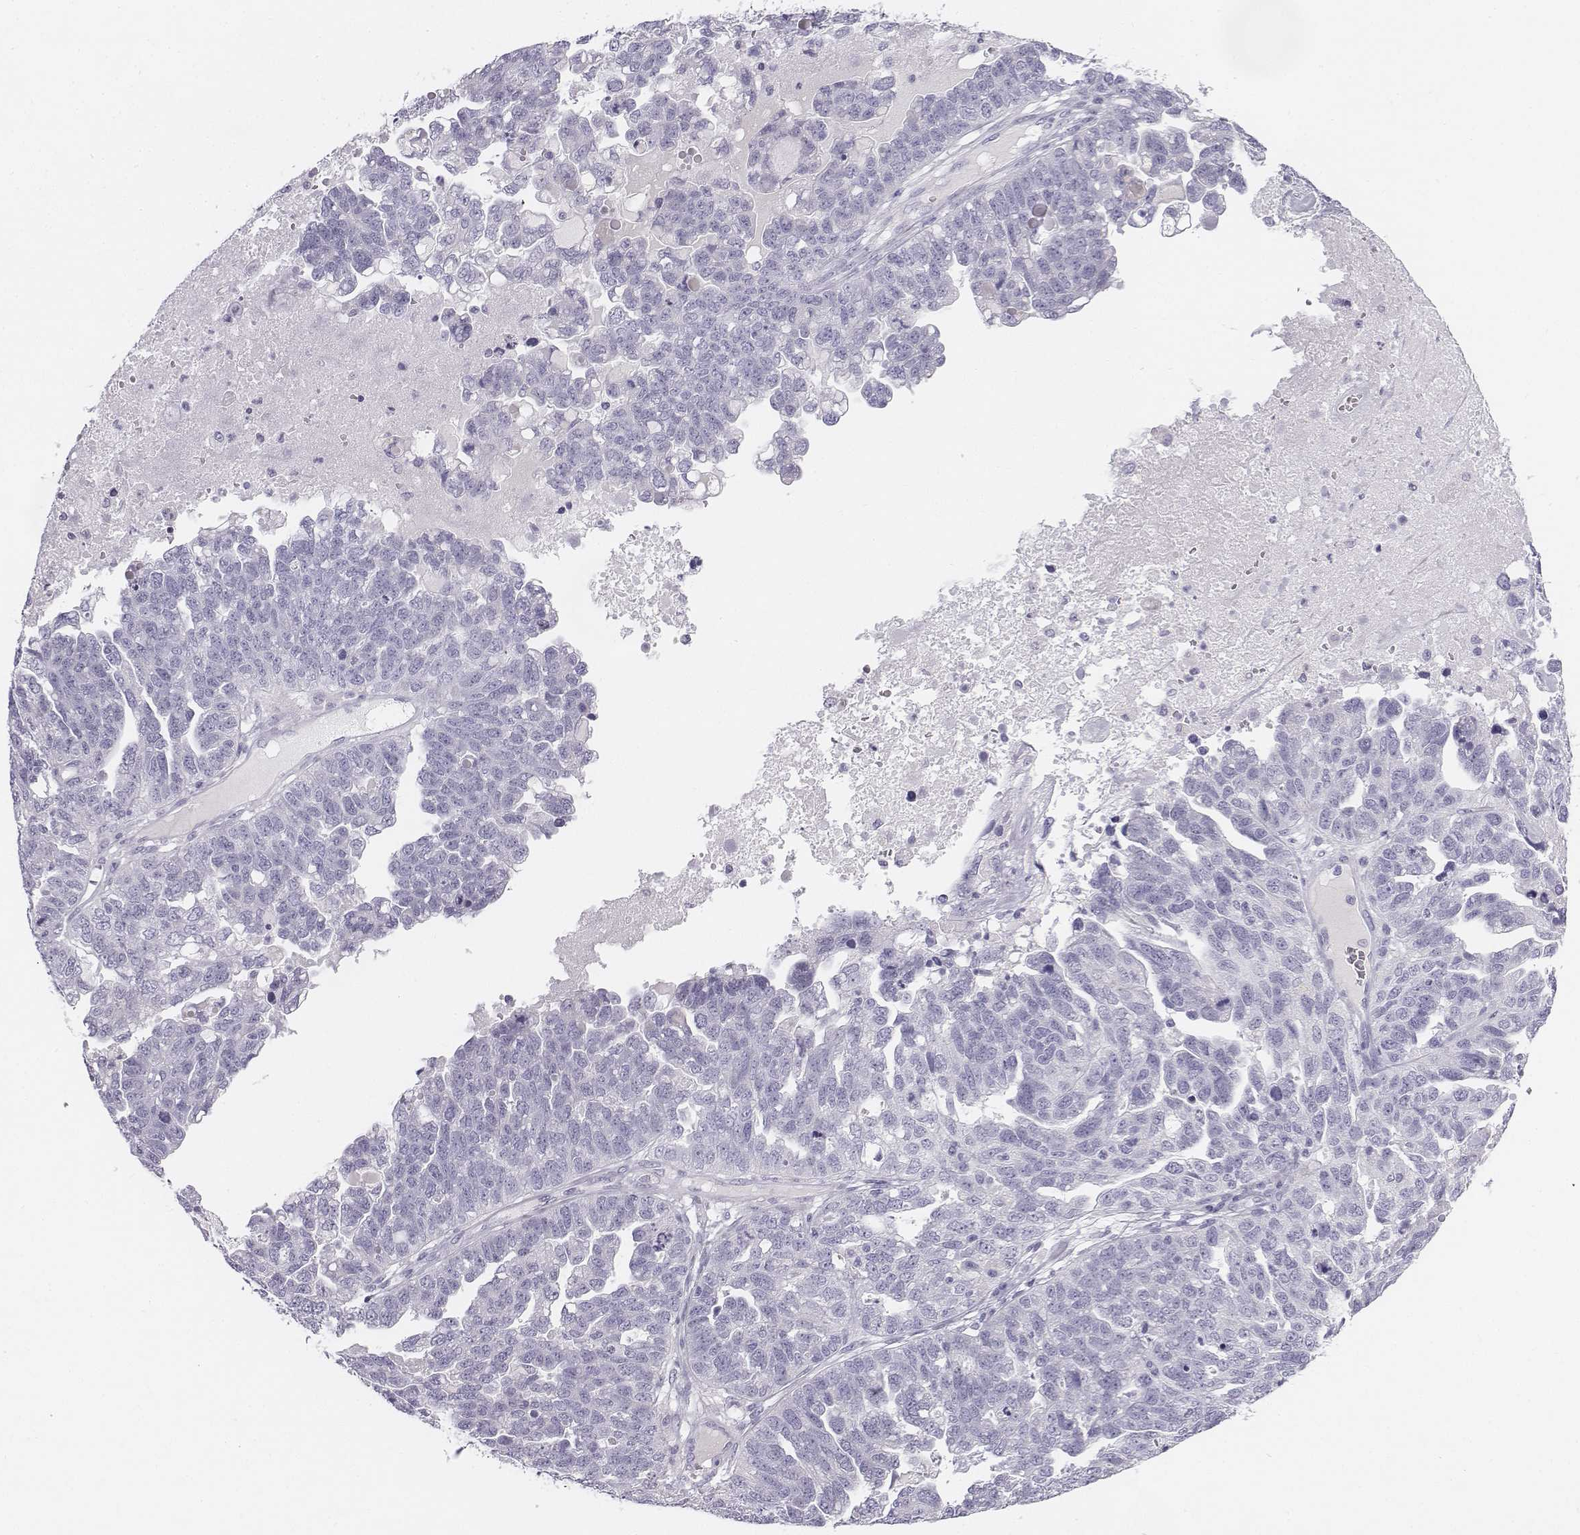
{"staining": {"intensity": "negative", "quantity": "none", "location": "none"}, "tissue": "ovarian cancer", "cell_type": "Tumor cells", "image_type": "cancer", "snomed": [{"axis": "morphology", "description": "Cystadenocarcinoma, serous, NOS"}, {"axis": "topography", "description": "Ovary"}], "caption": "DAB (3,3'-diaminobenzidine) immunohistochemical staining of human ovarian serous cystadenocarcinoma demonstrates no significant positivity in tumor cells.", "gene": "TH", "patient": {"sex": "female", "age": 71}}